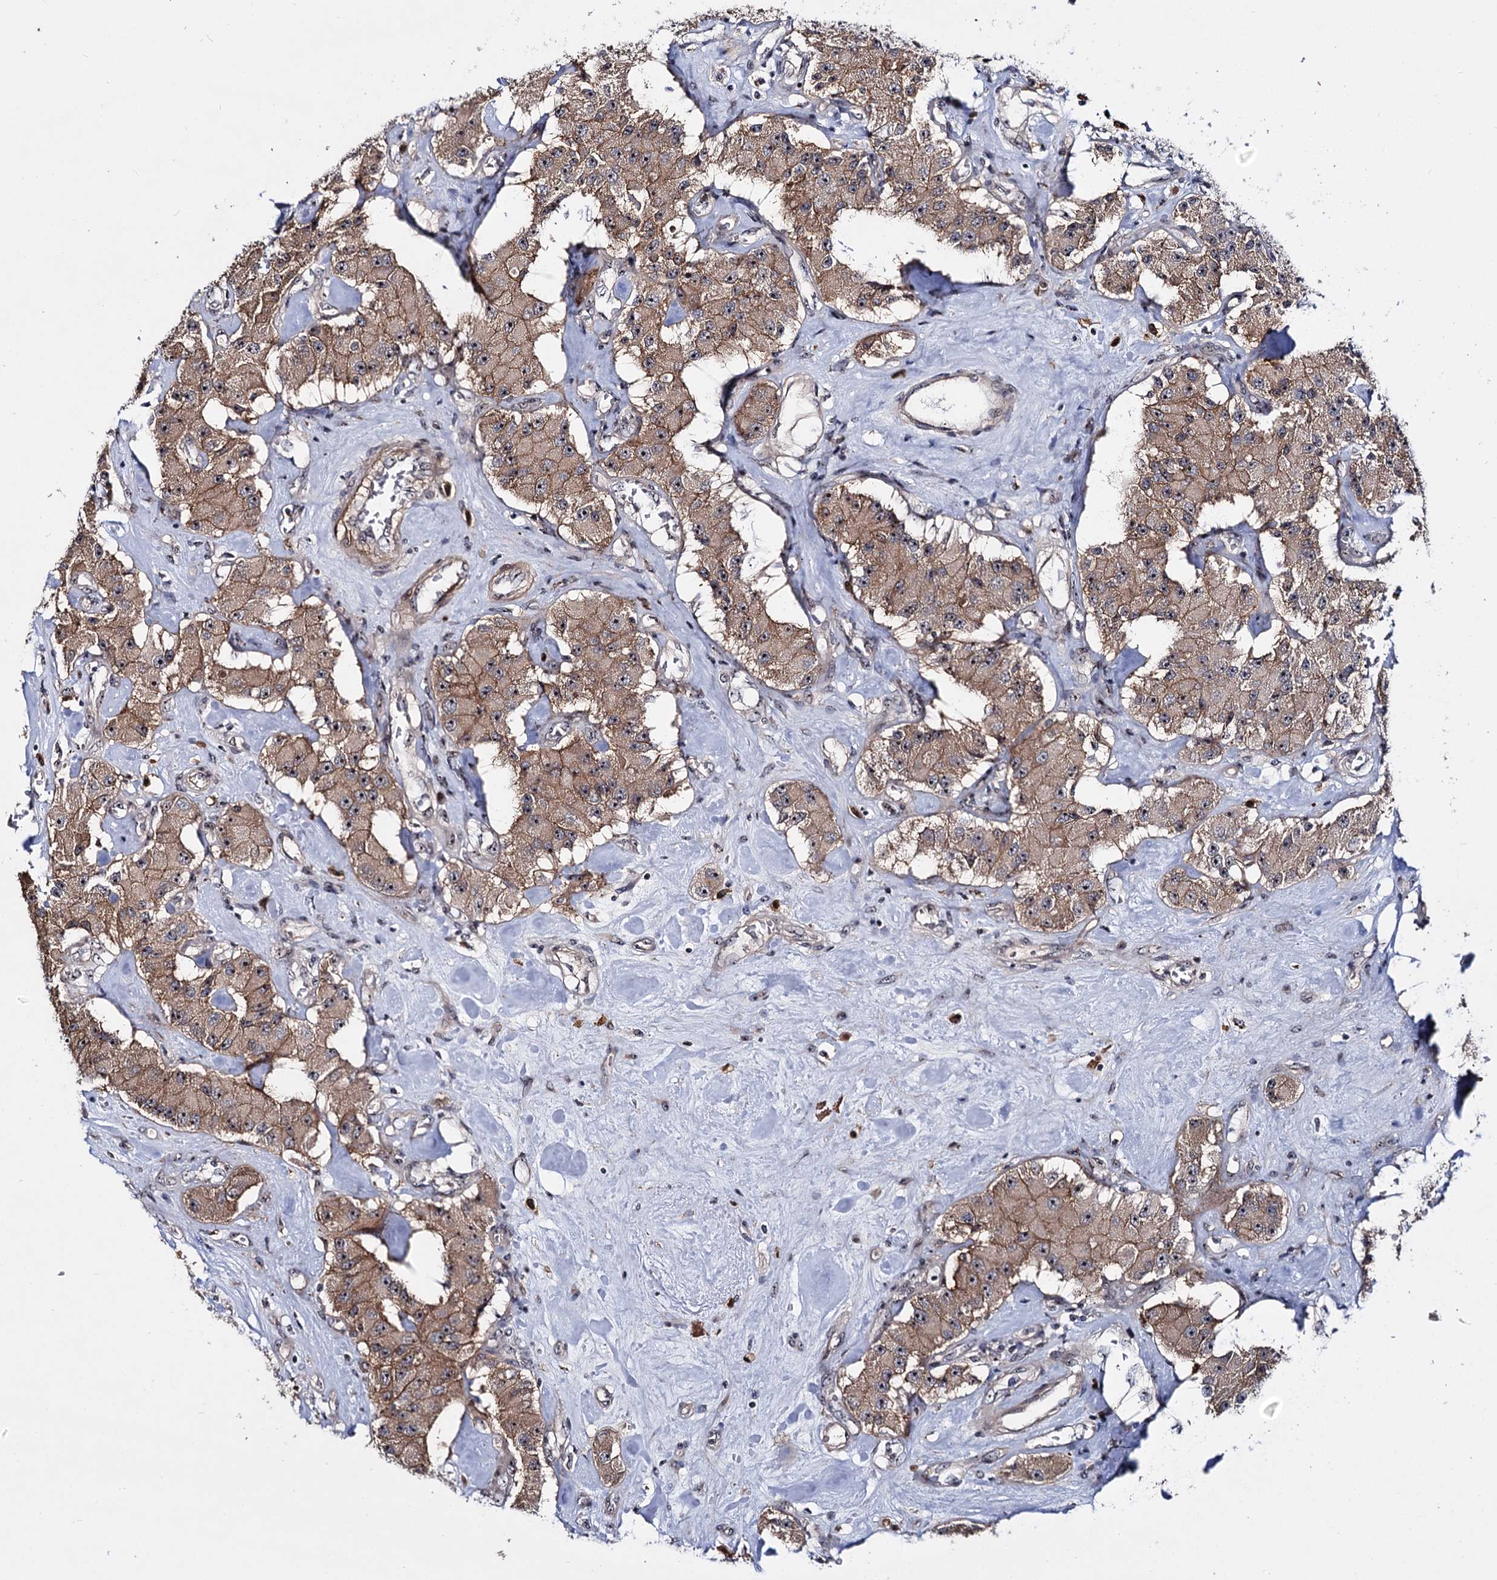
{"staining": {"intensity": "moderate", "quantity": ">75%", "location": "cytoplasmic/membranous"}, "tissue": "carcinoid", "cell_type": "Tumor cells", "image_type": "cancer", "snomed": [{"axis": "morphology", "description": "Carcinoid, malignant, NOS"}, {"axis": "topography", "description": "Pancreas"}], "caption": "Immunohistochemical staining of carcinoid (malignant) demonstrates medium levels of moderate cytoplasmic/membranous protein expression in approximately >75% of tumor cells.", "gene": "SUPT20H", "patient": {"sex": "male", "age": 41}}